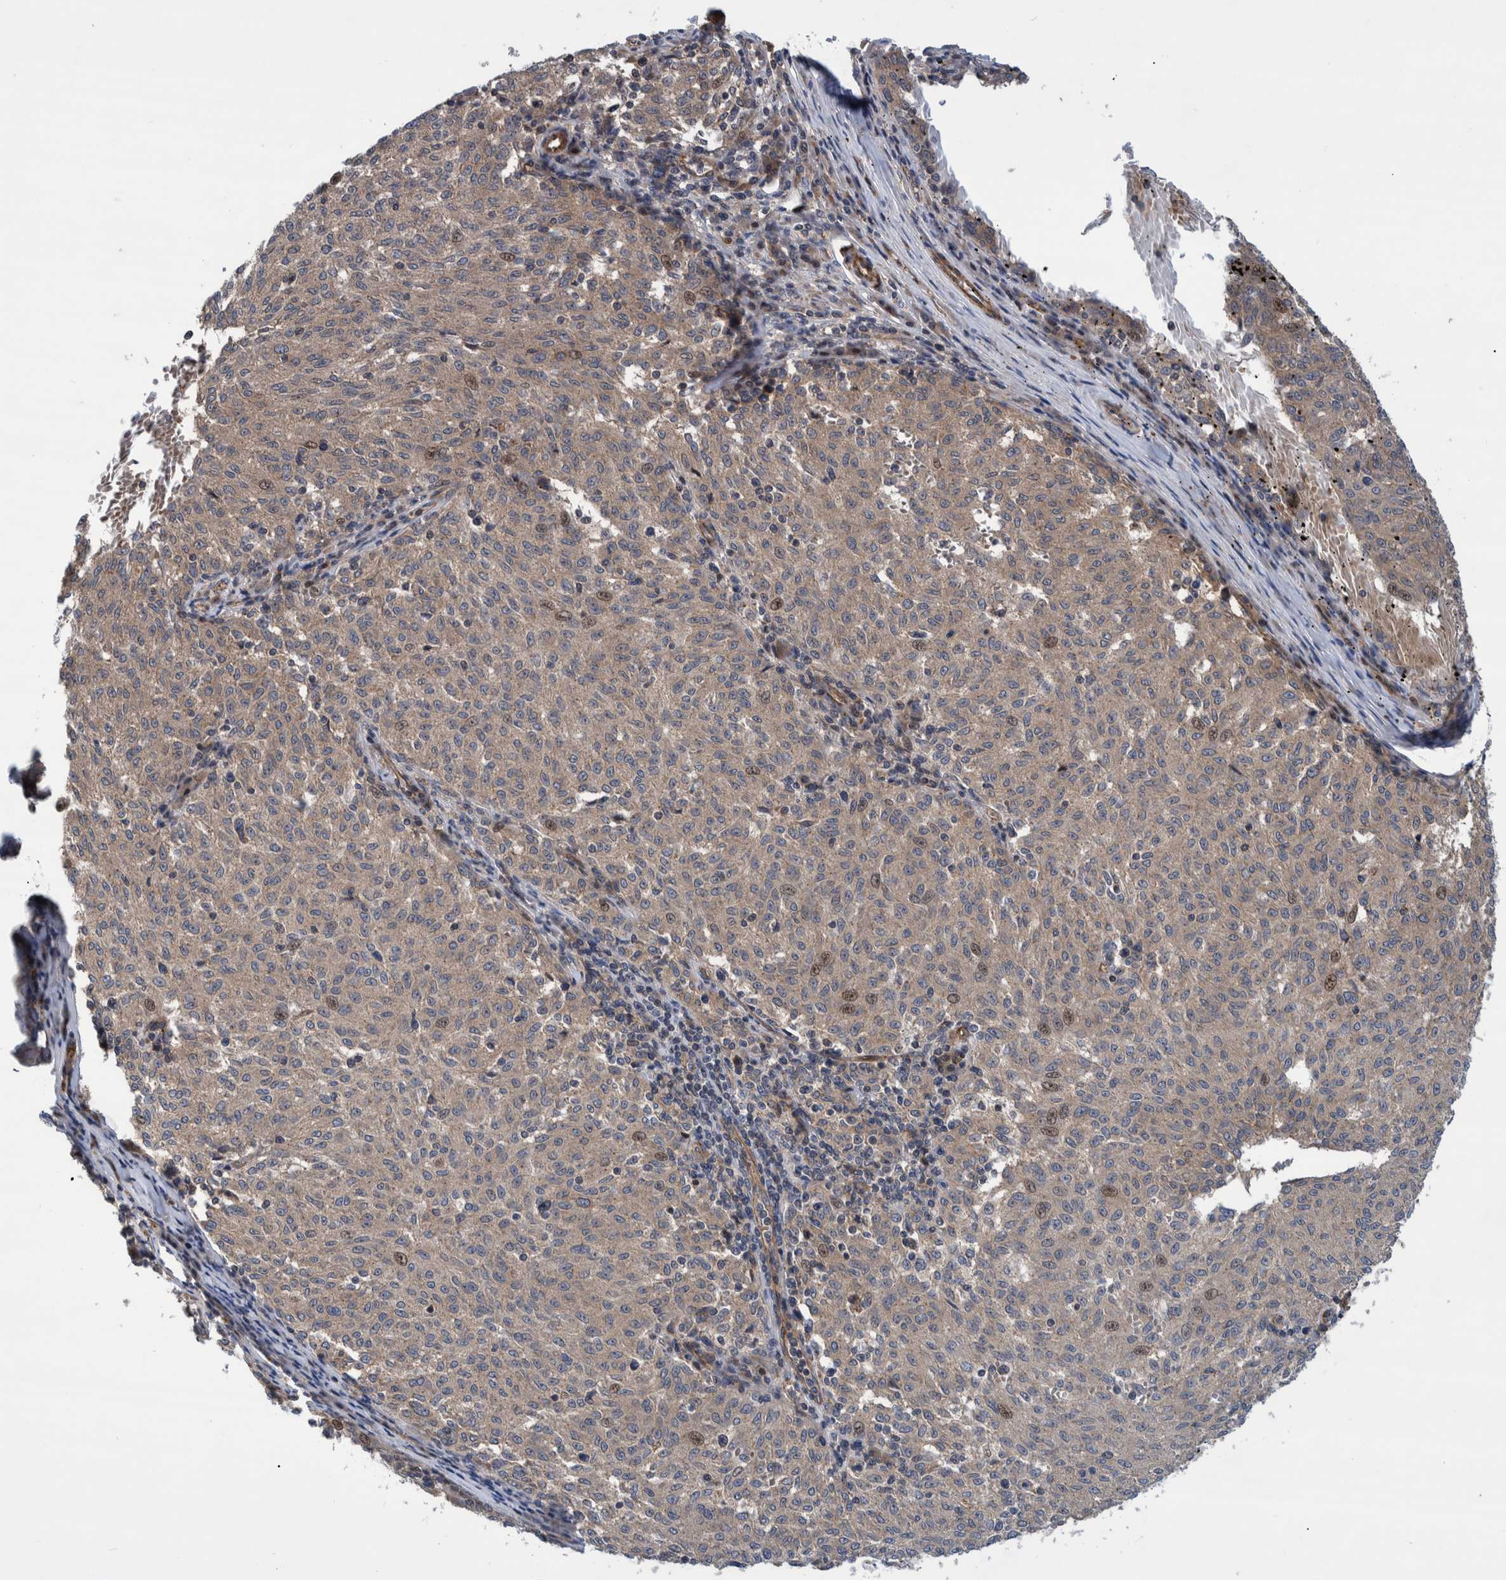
{"staining": {"intensity": "weak", "quantity": ">75%", "location": "cytoplasmic/membranous"}, "tissue": "melanoma", "cell_type": "Tumor cells", "image_type": "cancer", "snomed": [{"axis": "morphology", "description": "Malignant melanoma, NOS"}, {"axis": "topography", "description": "Skin"}], "caption": "Protein expression by immunohistochemistry shows weak cytoplasmic/membranous expression in approximately >75% of tumor cells in melanoma.", "gene": "GRPEL2", "patient": {"sex": "female", "age": 72}}